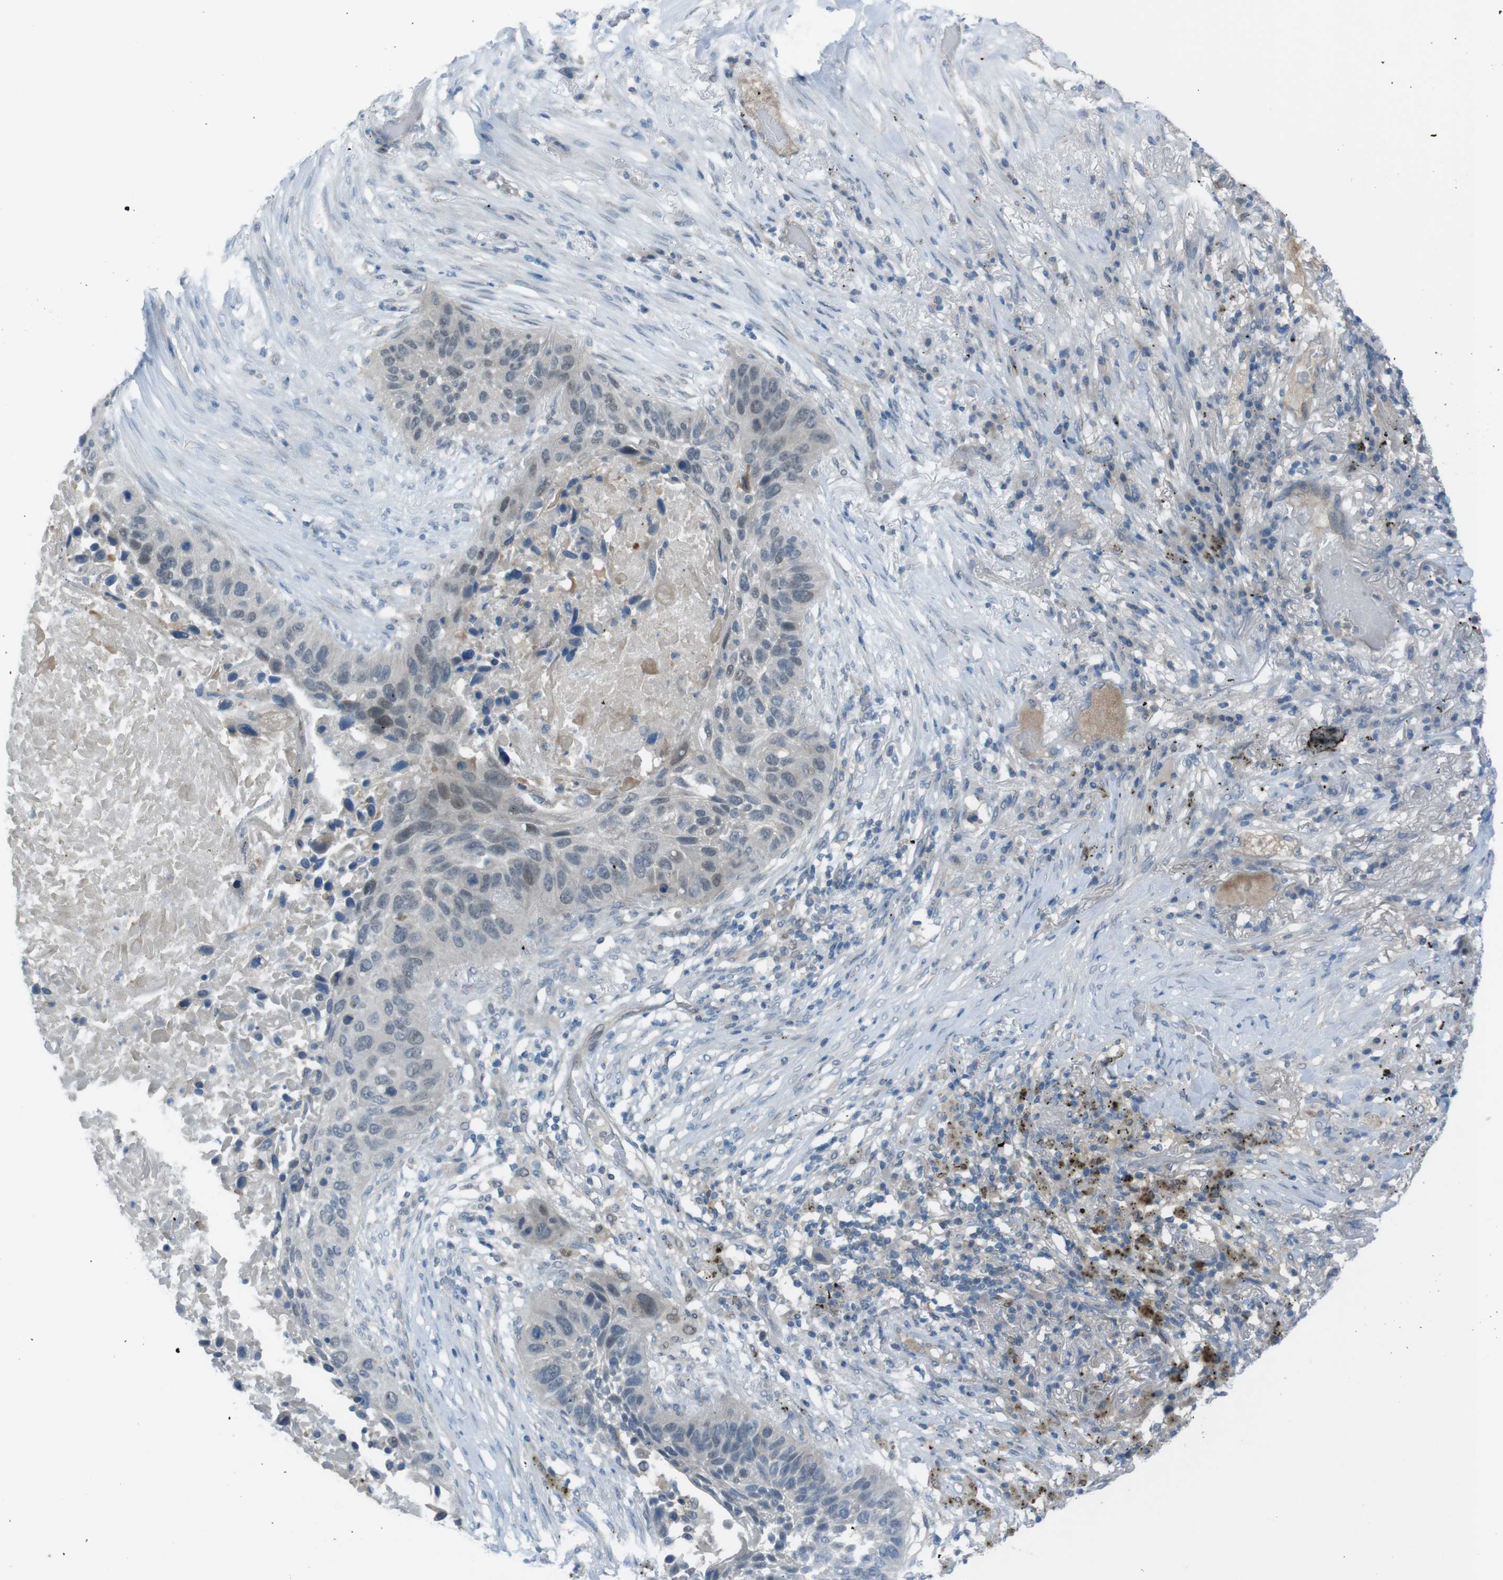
{"staining": {"intensity": "weak", "quantity": "<25%", "location": "nuclear"}, "tissue": "lung cancer", "cell_type": "Tumor cells", "image_type": "cancer", "snomed": [{"axis": "morphology", "description": "Squamous cell carcinoma, NOS"}, {"axis": "topography", "description": "Lung"}], "caption": "DAB immunohistochemical staining of lung cancer (squamous cell carcinoma) reveals no significant positivity in tumor cells. Nuclei are stained in blue.", "gene": "ZDHHC20", "patient": {"sex": "male", "age": 57}}